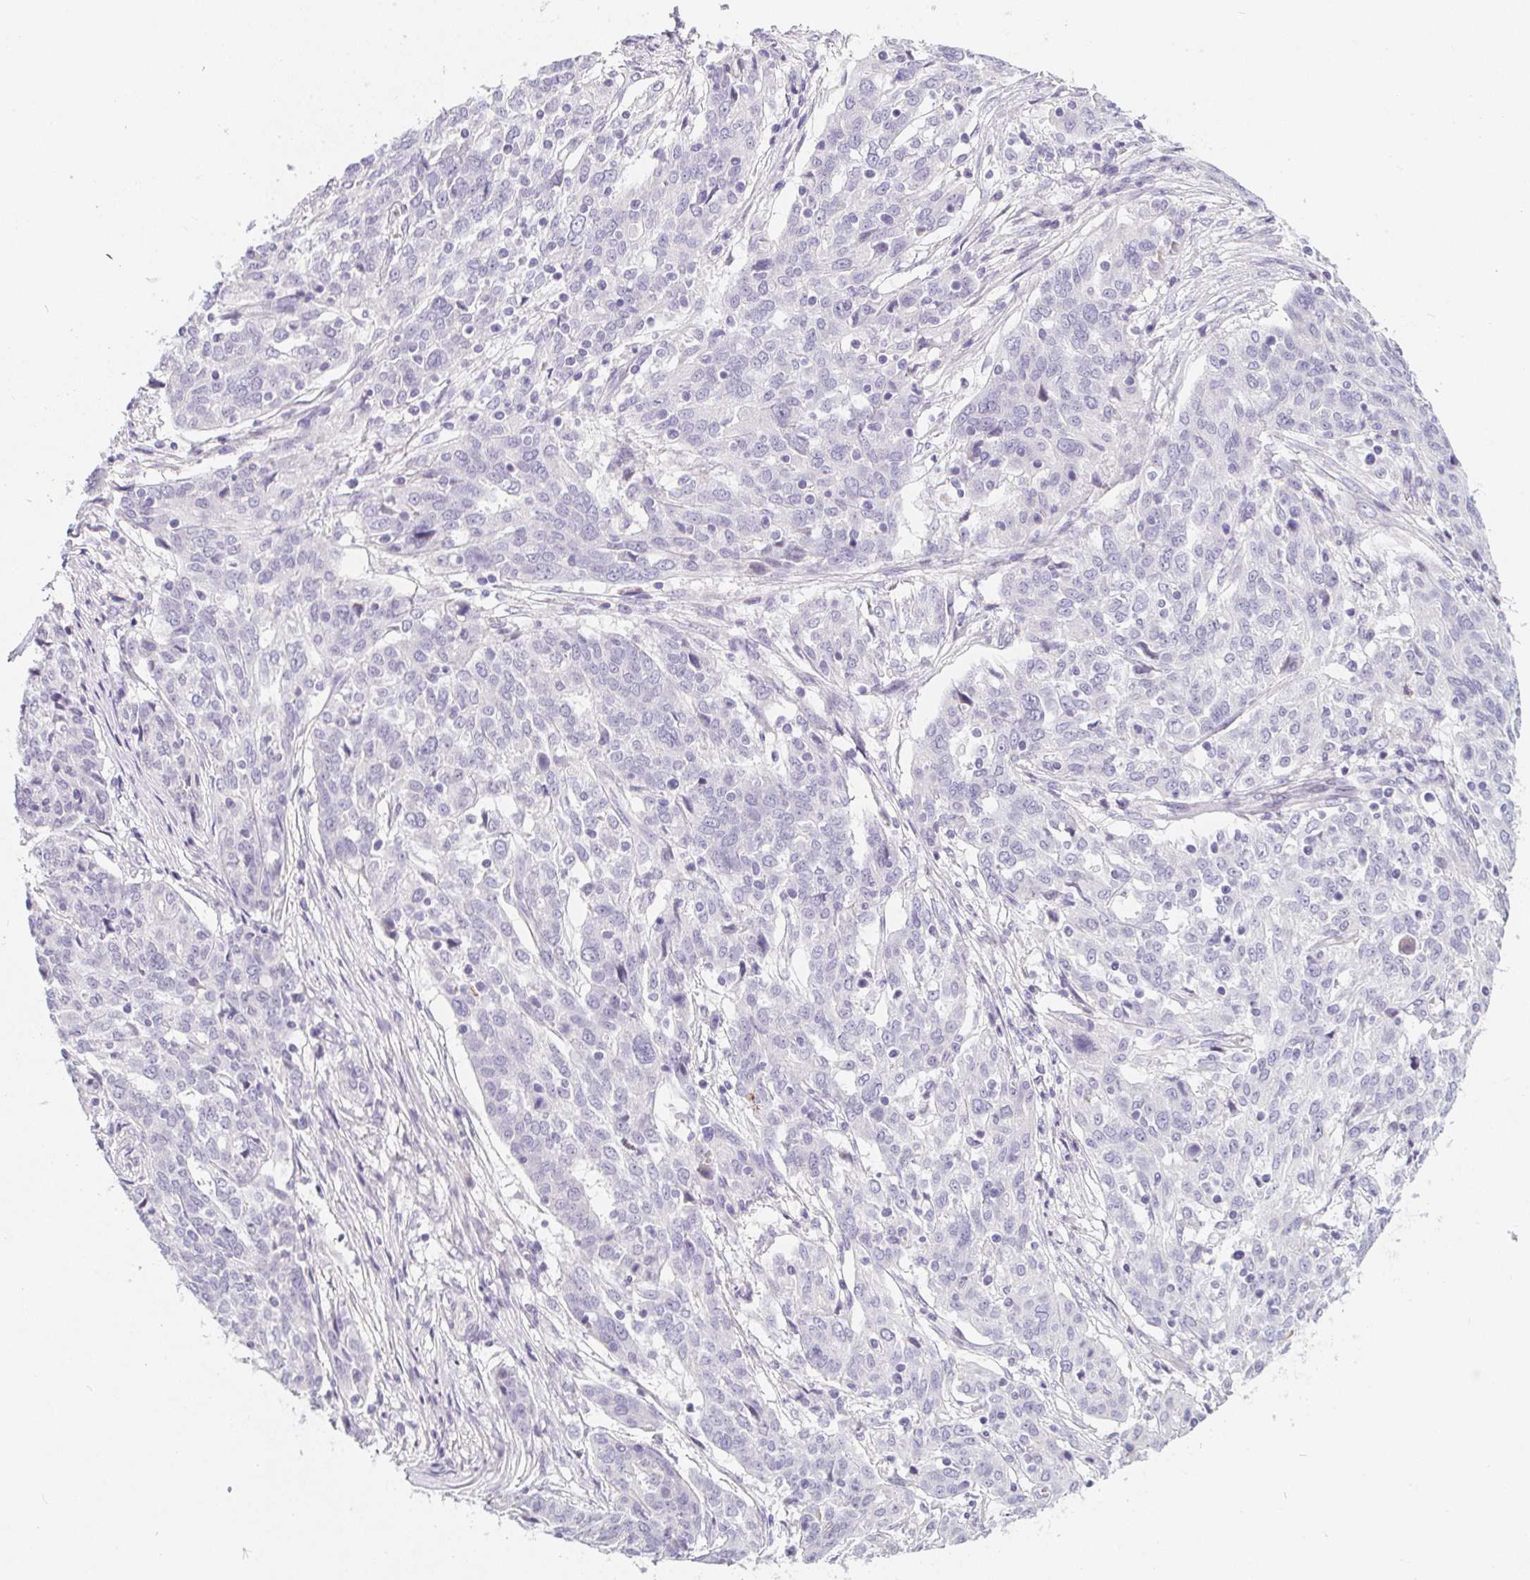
{"staining": {"intensity": "negative", "quantity": "none", "location": "none"}, "tissue": "ovarian cancer", "cell_type": "Tumor cells", "image_type": "cancer", "snomed": [{"axis": "morphology", "description": "Cystadenocarcinoma, serous, NOS"}, {"axis": "topography", "description": "Ovary"}], "caption": "Immunohistochemical staining of ovarian cancer displays no significant positivity in tumor cells.", "gene": "MAP1A", "patient": {"sex": "female", "age": 67}}